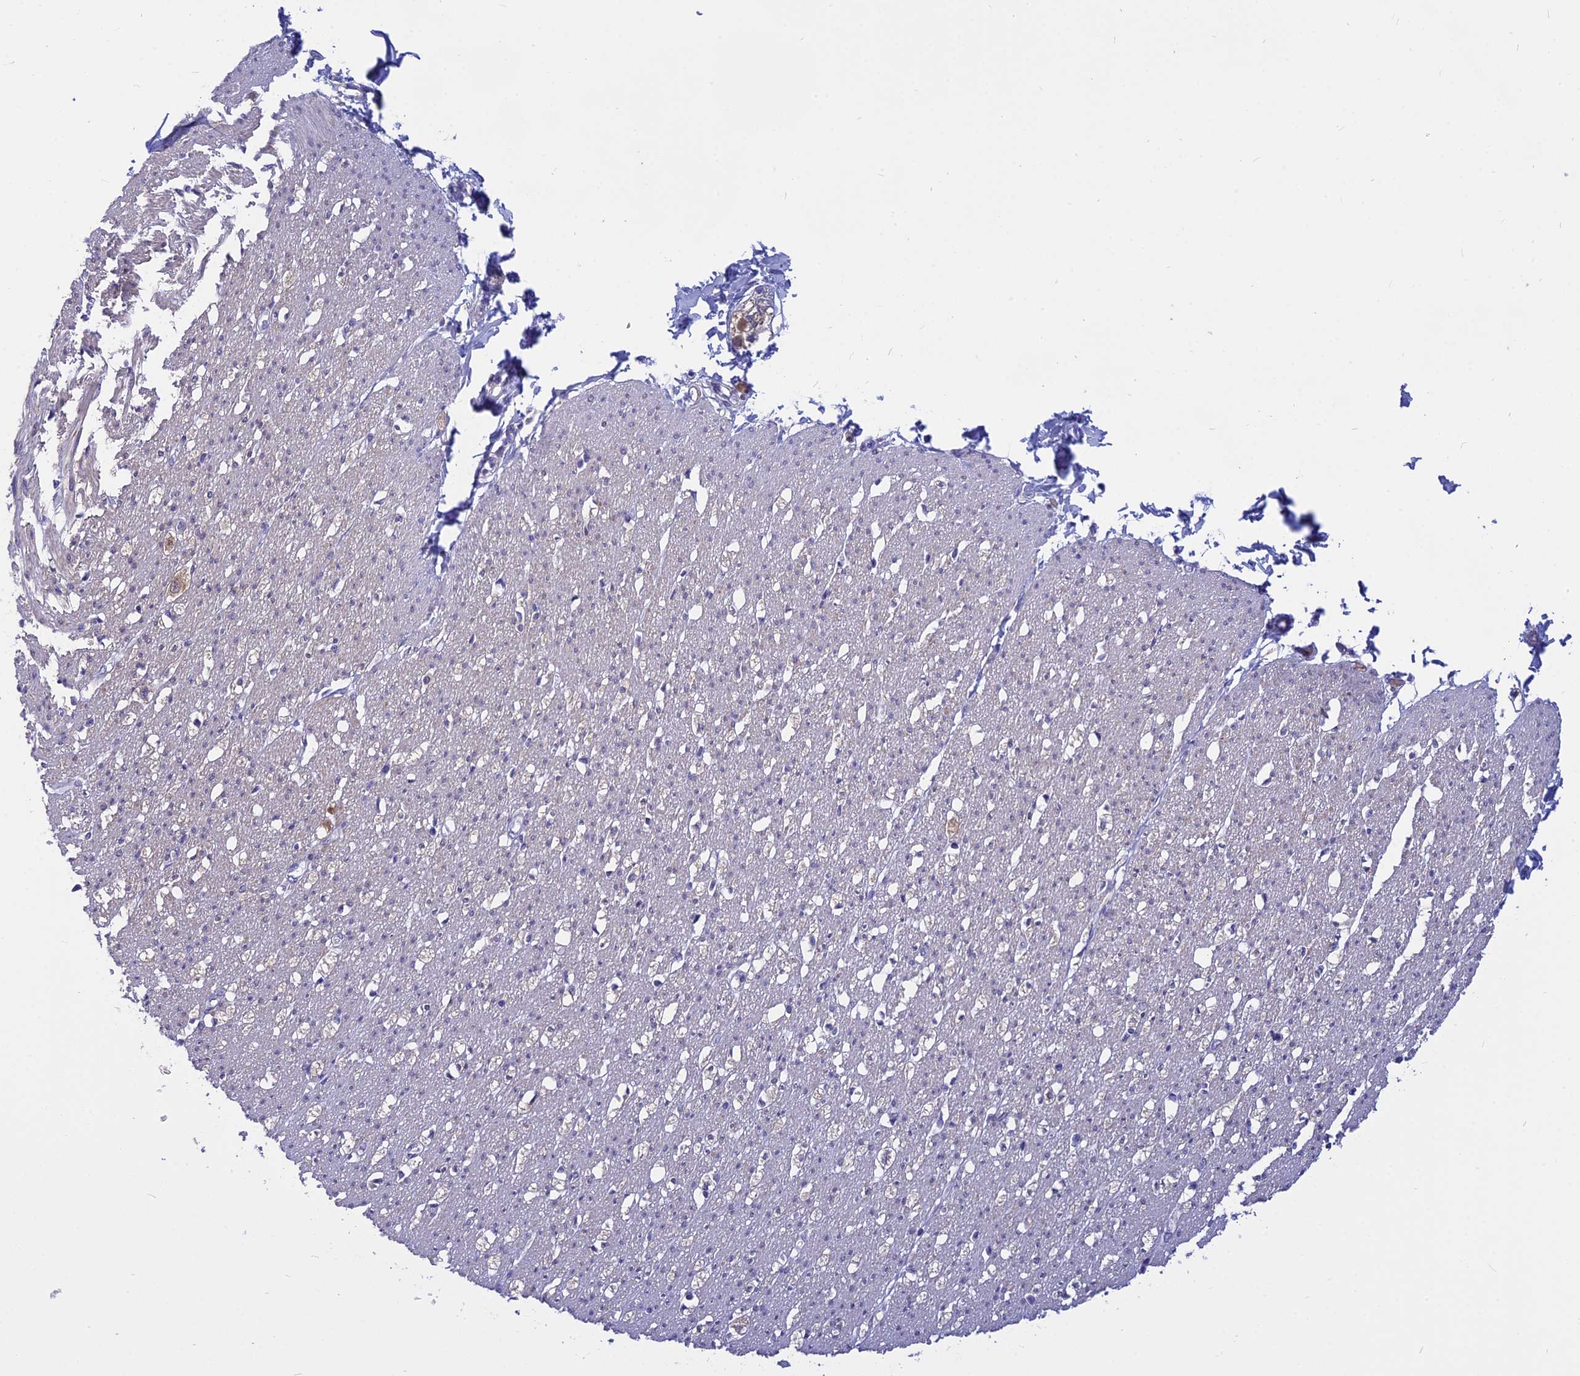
{"staining": {"intensity": "weak", "quantity": "25%-75%", "location": "cytoplasmic/membranous"}, "tissue": "smooth muscle", "cell_type": "Smooth muscle cells", "image_type": "normal", "snomed": [{"axis": "morphology", "description": "Normal tissue, NOS"}, {"axis": "morphology", "description": "Adenocarcinoma, NOS"}, {"axis": "topography", "description": "Colon"}, {"axis": "topography", "description": "Peripheral nerve tissue"}], "caption": "DAB (3,3'-diaminobenzidine) immunohistochemical staining of unremarkable smooth muscle shows weak cytoplasmic/membranous protein expression in approximately 25%-75% of smooth muscle cells. The protein of interest is stained brown, and the nuclei are stained in blue (DAB (3,3'-diaminobenzidine) IHC with brightfield microscopy, high magnification).", "gene": "STUB1", "patient": {"sex": "male", "age": 14}}